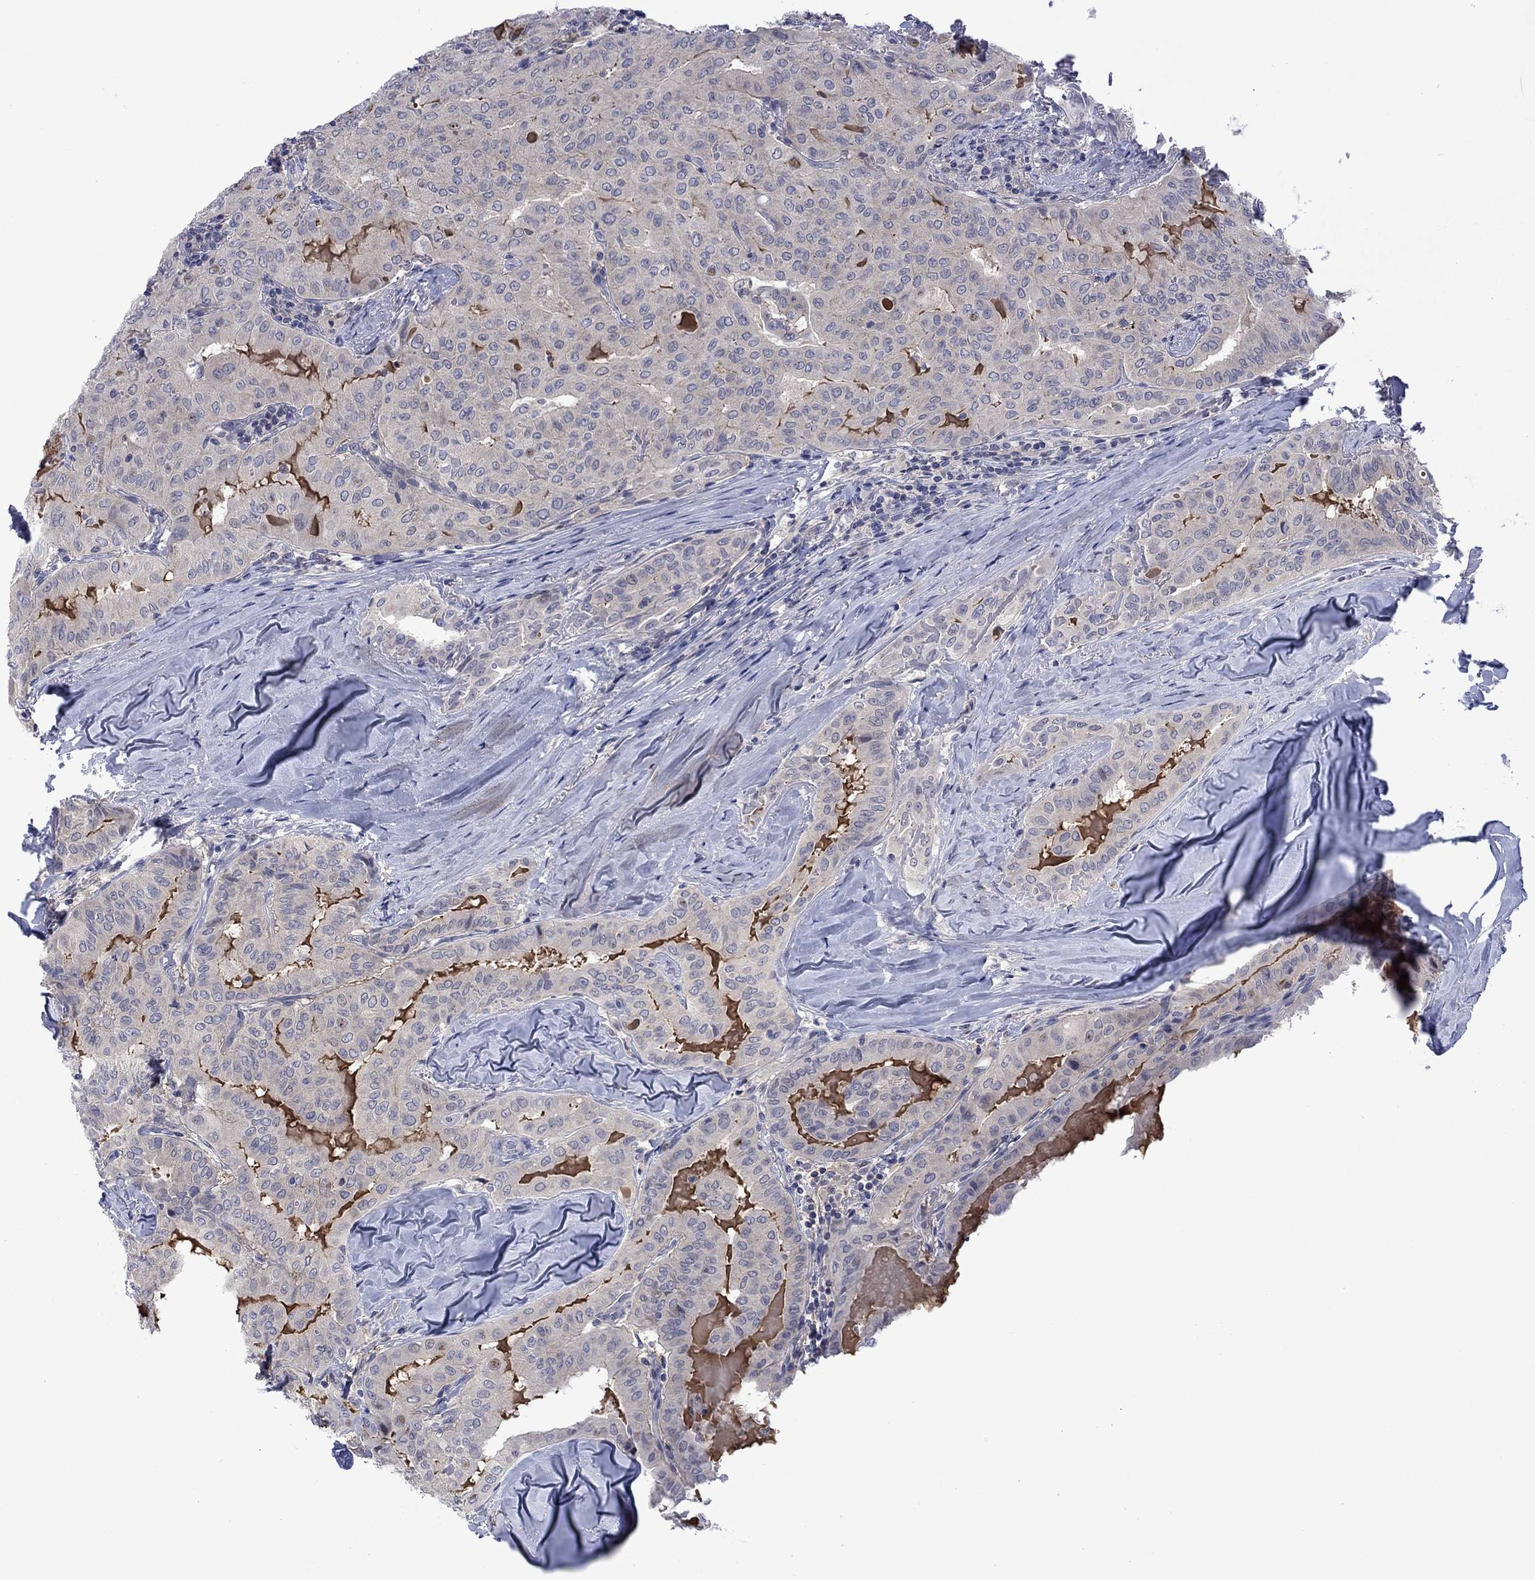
{"staining": {"intensity": "negative", "quantity": "none", "location": "none"}, "tissue": "thyroid cancer", "cell_type": "Tumor cells", "image_type": "cancer", "snomed": [{"axis": "morphology", "description": "Papillary adenocarcinoma, NOS"}, {"axis": "topography", "description": "Thyroid gland"}], "caption": "DAB (3,3'-diaminobenzidine) immunohistochemical staining of human thyroid papillary adenocarcinoma exhibits no significant positivity in tumor cells.", "gene": "AGL", "patient": {"sex": "female", "age": 68}}